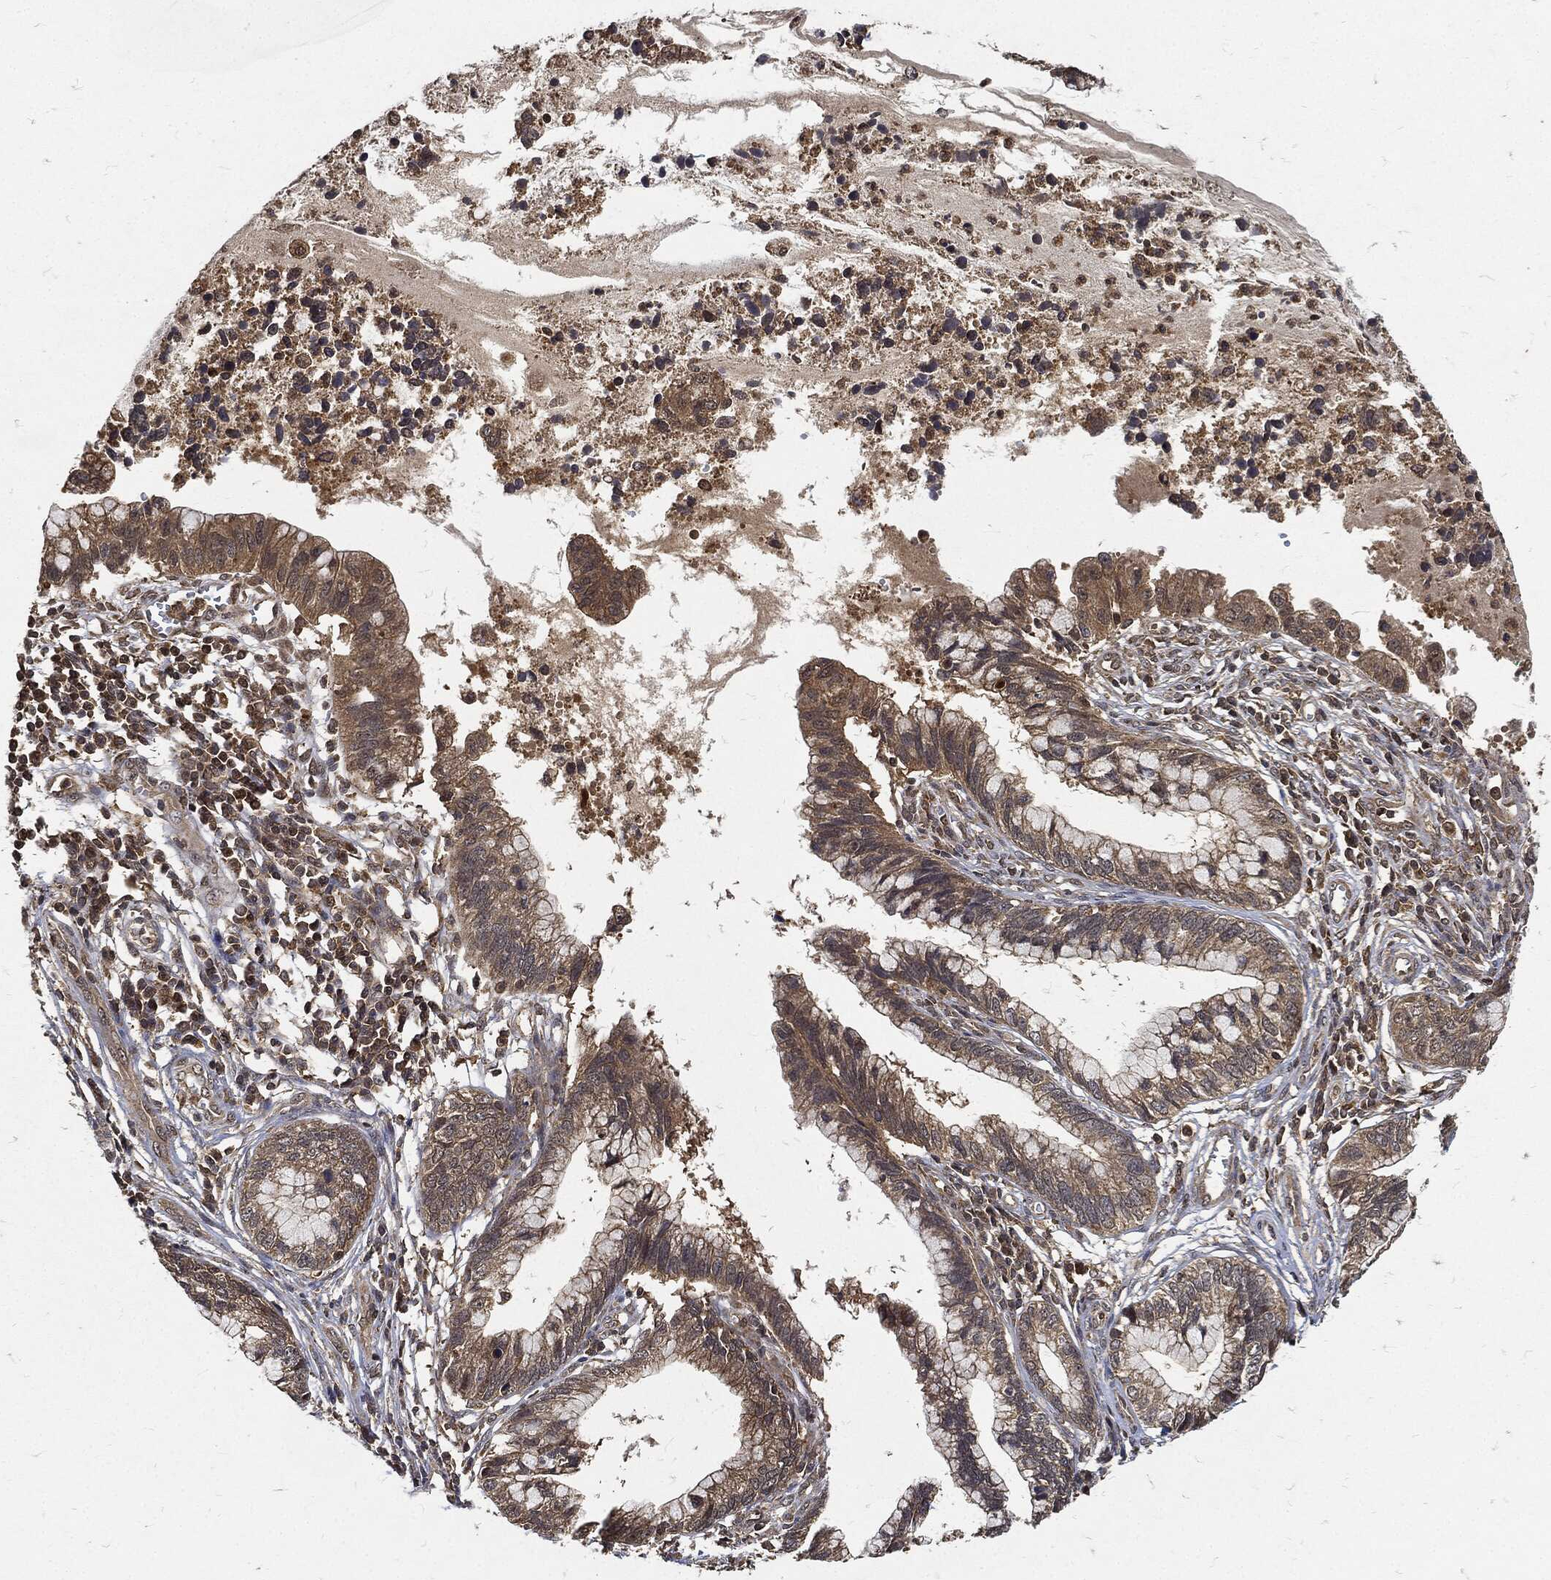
{"staining": {"intensity": "weak", "quantity": ">75%", "location": "cytoplasmic/membranous"}, "tissue": "cervical cancer", "cell_type": "Tumor cells", "image_type": "cancer", "snomed": [{"axis": "morphology", "description": "Adenocarcinoma, NOS"}, {"axis": "topography", "description": "Cervix"}], "caption": "This is a histology image of IHC staining of adenocarcinoma (cervical), which shows weak expression in the cytoplasmic/membranous of tumor cells.", "gene": "ZNF226", "patient": {"sex": "female", "age": 44}}